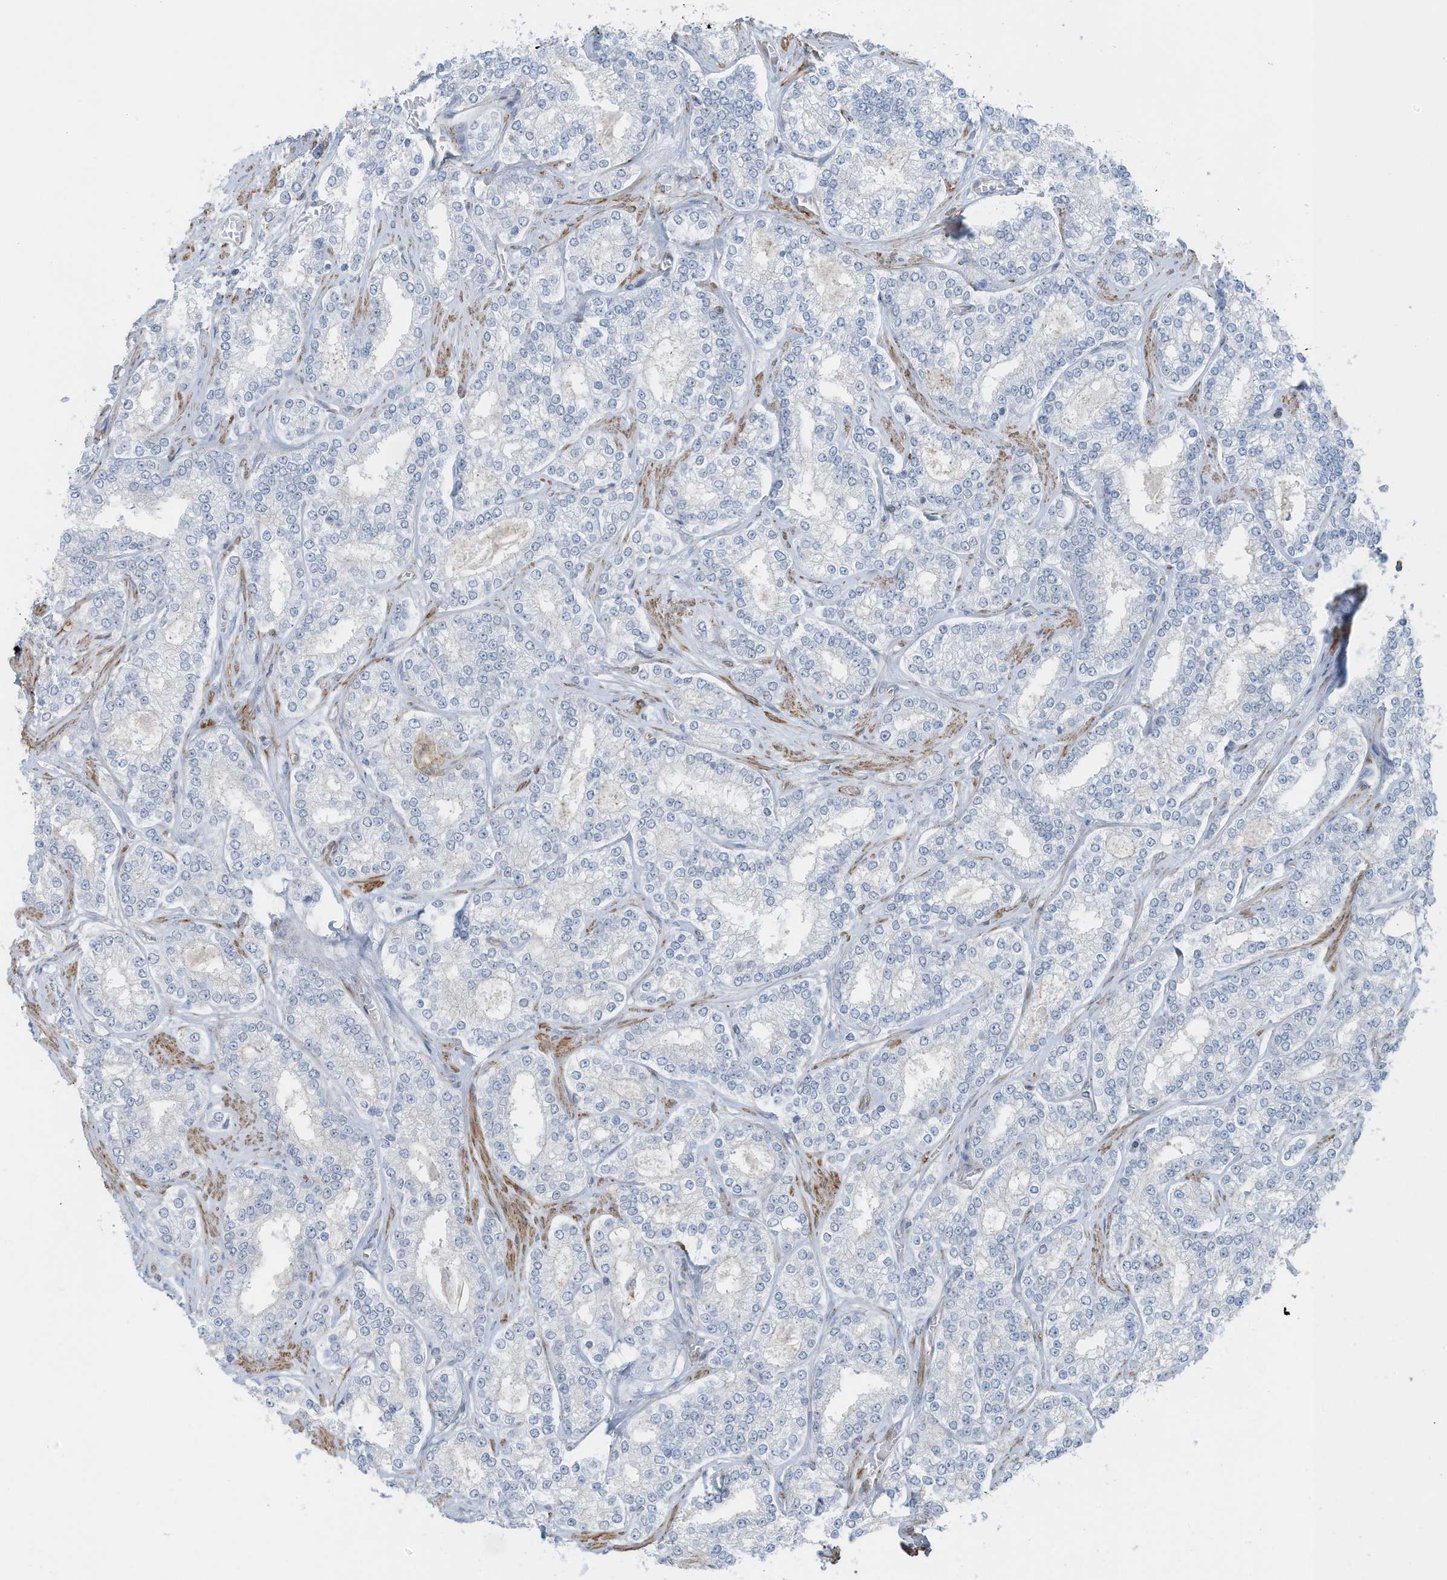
{"staining": {"intensity": "negative", "quantity": "none", "location": "none"}, "tissue": "prostate cancer", "cell_type": "Tumor cells", "image_type": "cancer", "snomed": [{"axis": "morphology", "description": "Normal tissue, NOS"}, {"axis": "morphology", "description": "Adenocarcinoma, High grade"}, {"axis": "topography", "description": "Prostate"}], "caption": "High power microscopy photomicrograph of an IHC histopathology image of high-grade adenocarcinoma (prostate), revealing no significant positivity in tumor cells.", "gene": "ZNF846", "patient": {"sex": "male", "age": 83}}